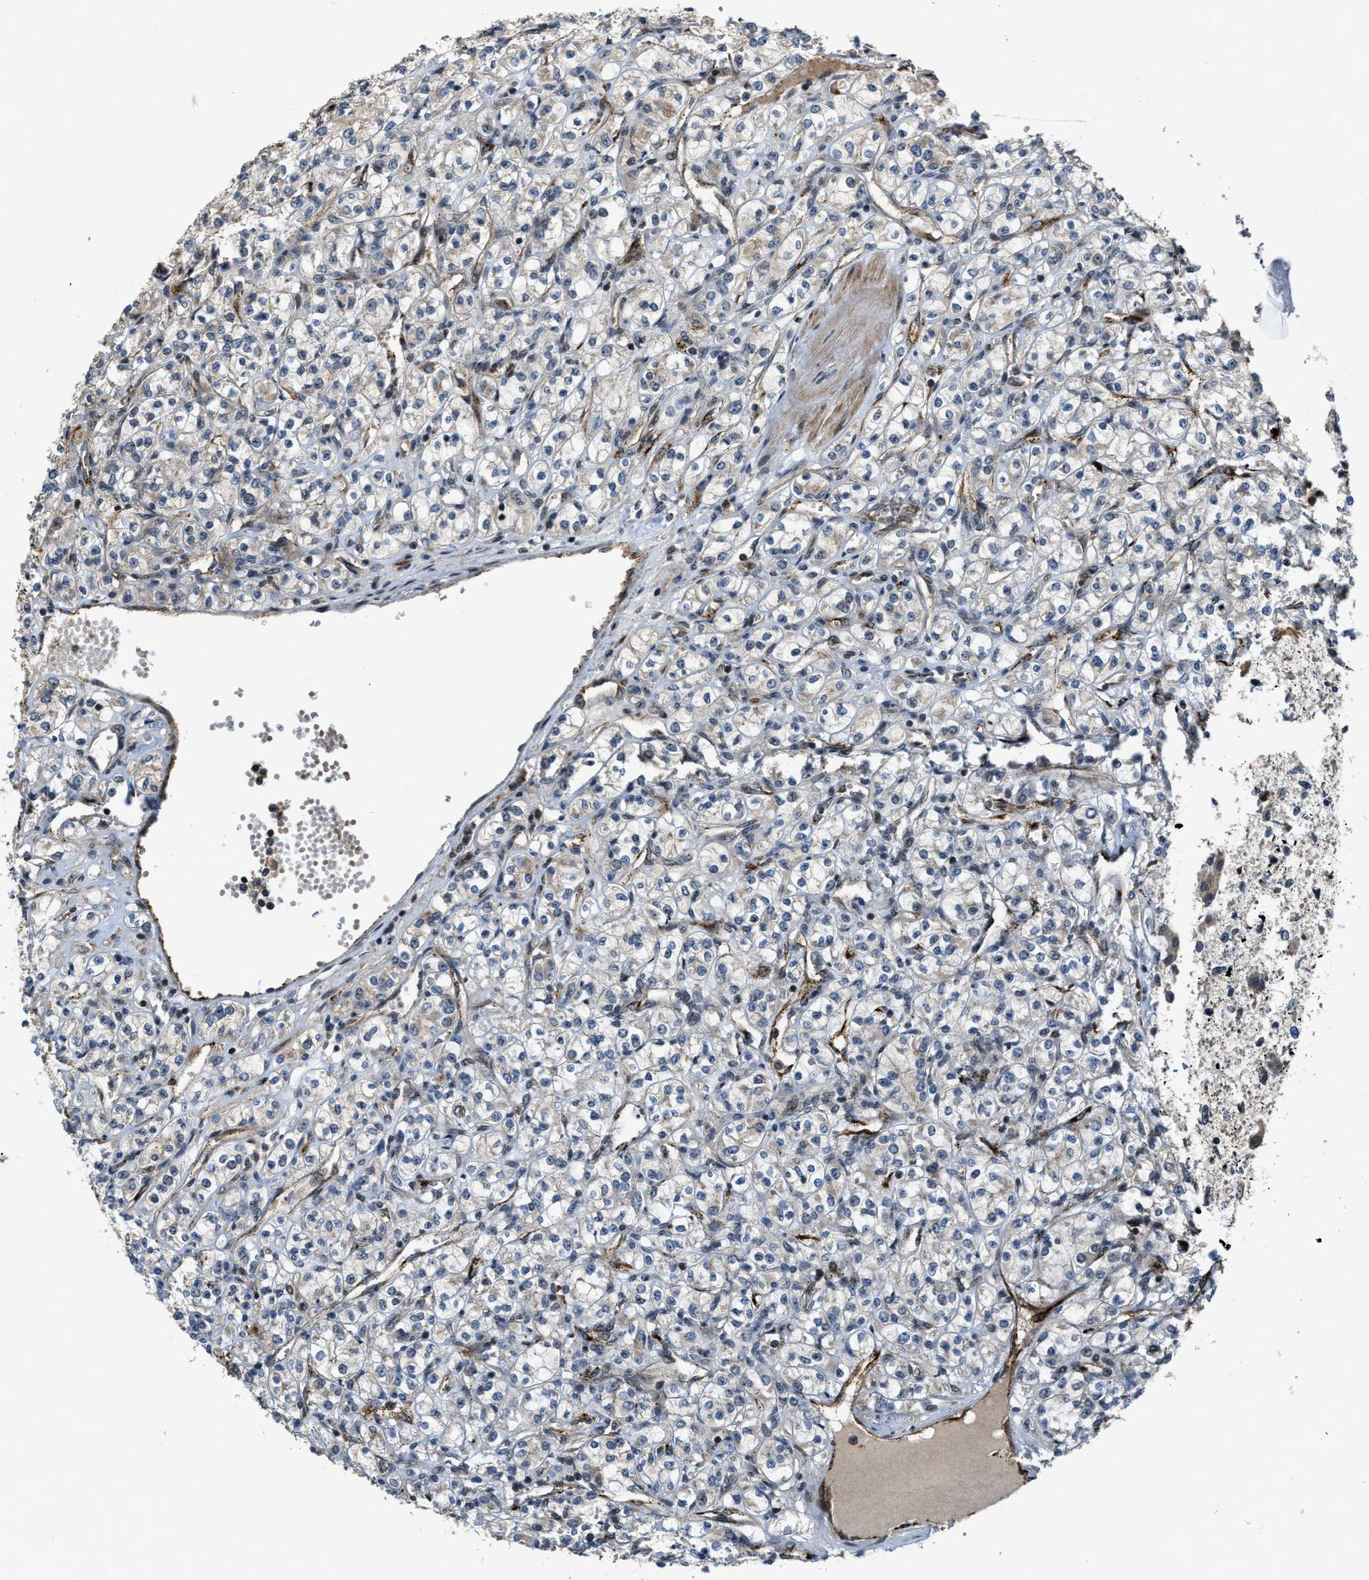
{"staining": {"intensity": "negative", "quantity": "none", "location": "none"}, "tissue": "renal cancer", "cell_type": "Tumor cells", "image_type": "cancer", "snomed": [{"axis": "morphology", "description": "Adenocarcinoma, NOS"}, {"axis": "topography", "description": "Kidney"}], "caption": "High power microscopy histopathology image of an IHC histopathology image of adenocarcinoma (renal), revealing no significant staining in tumor cells.", "gene": "DPF2", "patient": {"sex": "male", "age": 77}}